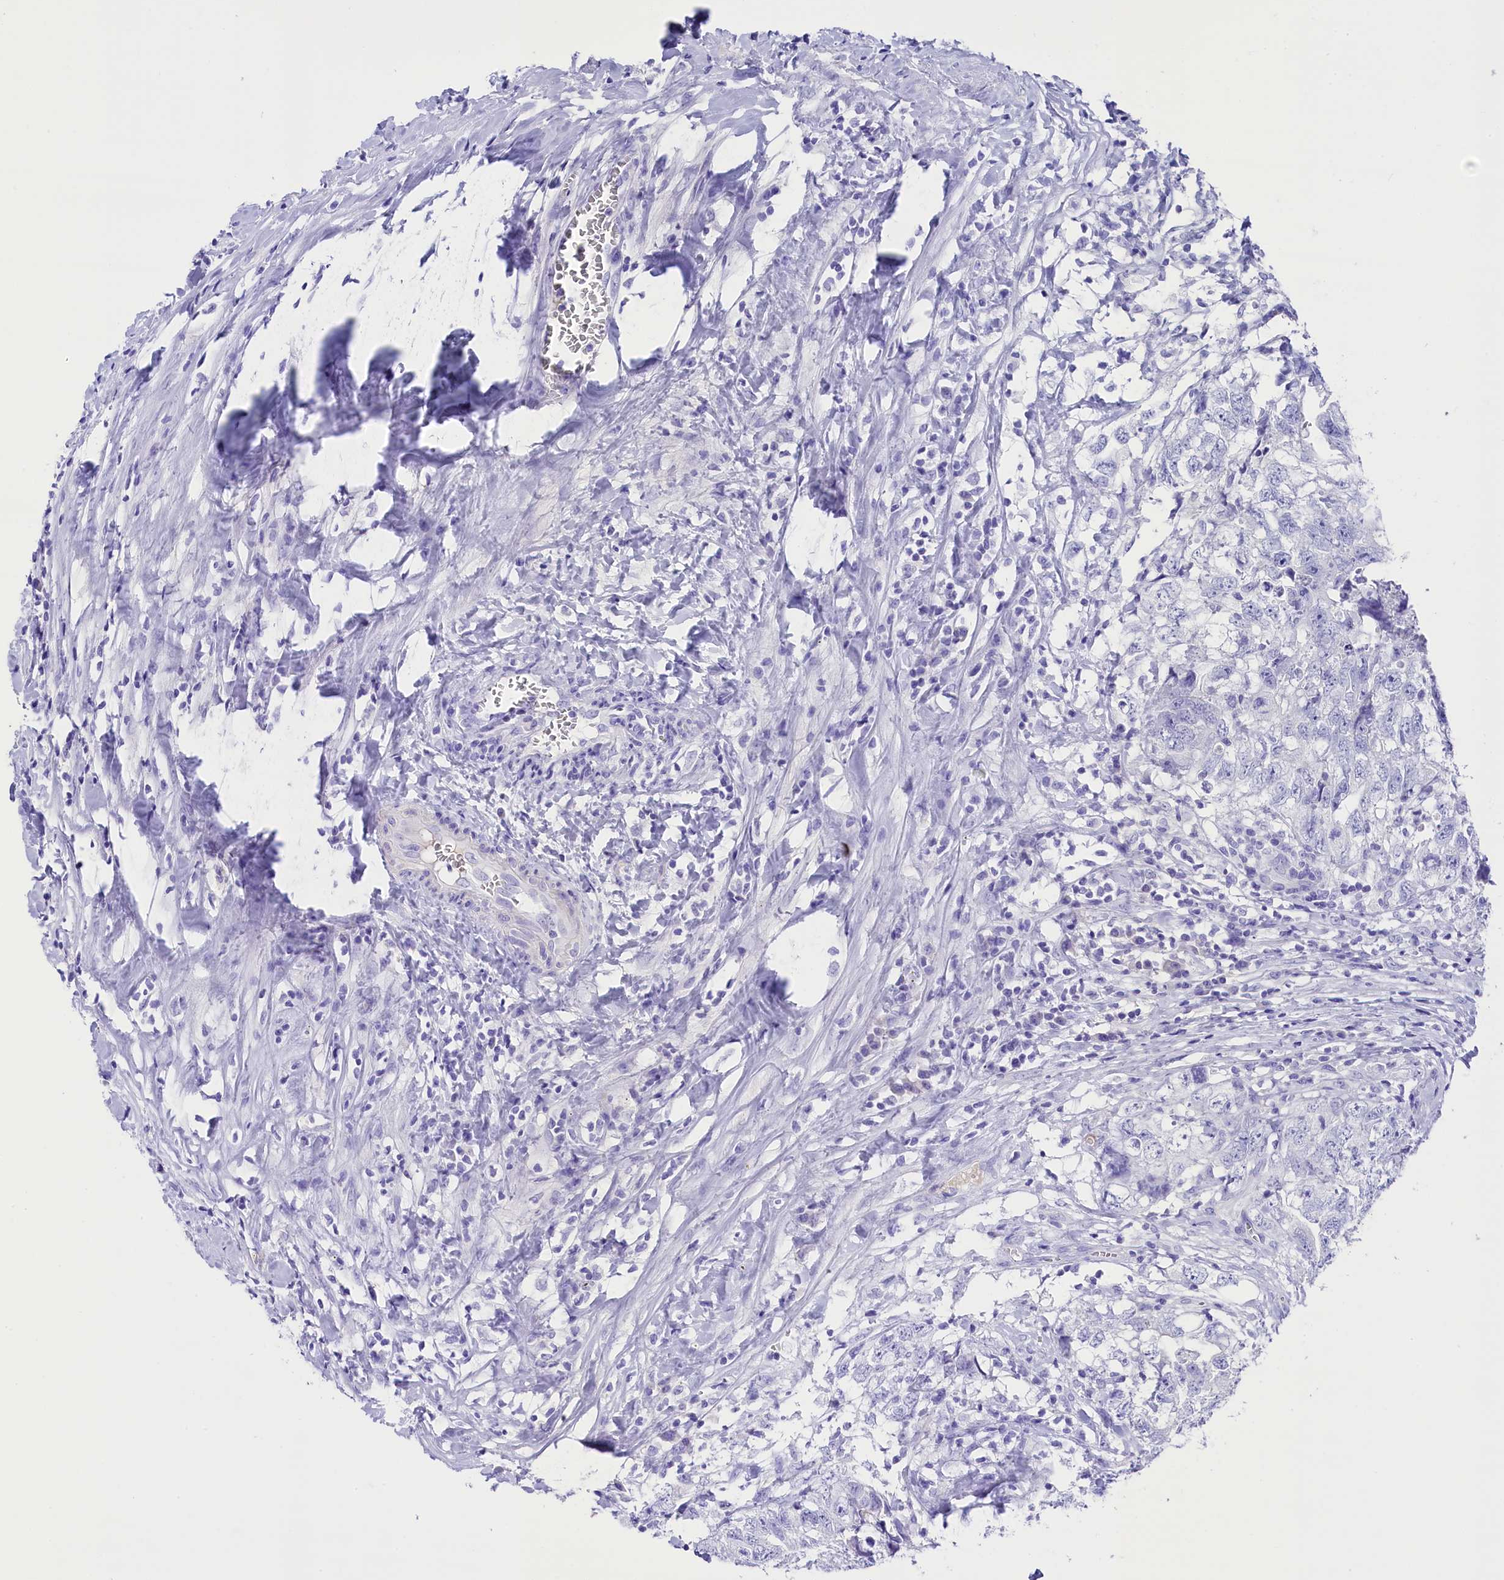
{"staining": {"intensity": "negative", "quantity": "none", "location": "none"}, "tissue": "testis cancer", "cell_type": "Tumor cells", "image_type": "cancer", "snomed": [{"axis": "morphology", "description": "Seminoma, NOS"}, {"axis": "morphology", "description": "Carcinoma, Embryonal, NOS"}, {"axis": "topography", "description": "Testis"}], "caption": "DAB (3,3'-diaminobenzidine) immunohistochemical staining of human testis embryonal carcinoma displays no significant expression in tumor cells.", "gene": "SKIDA1", "patient": {"sex": "male", "age": 29}}